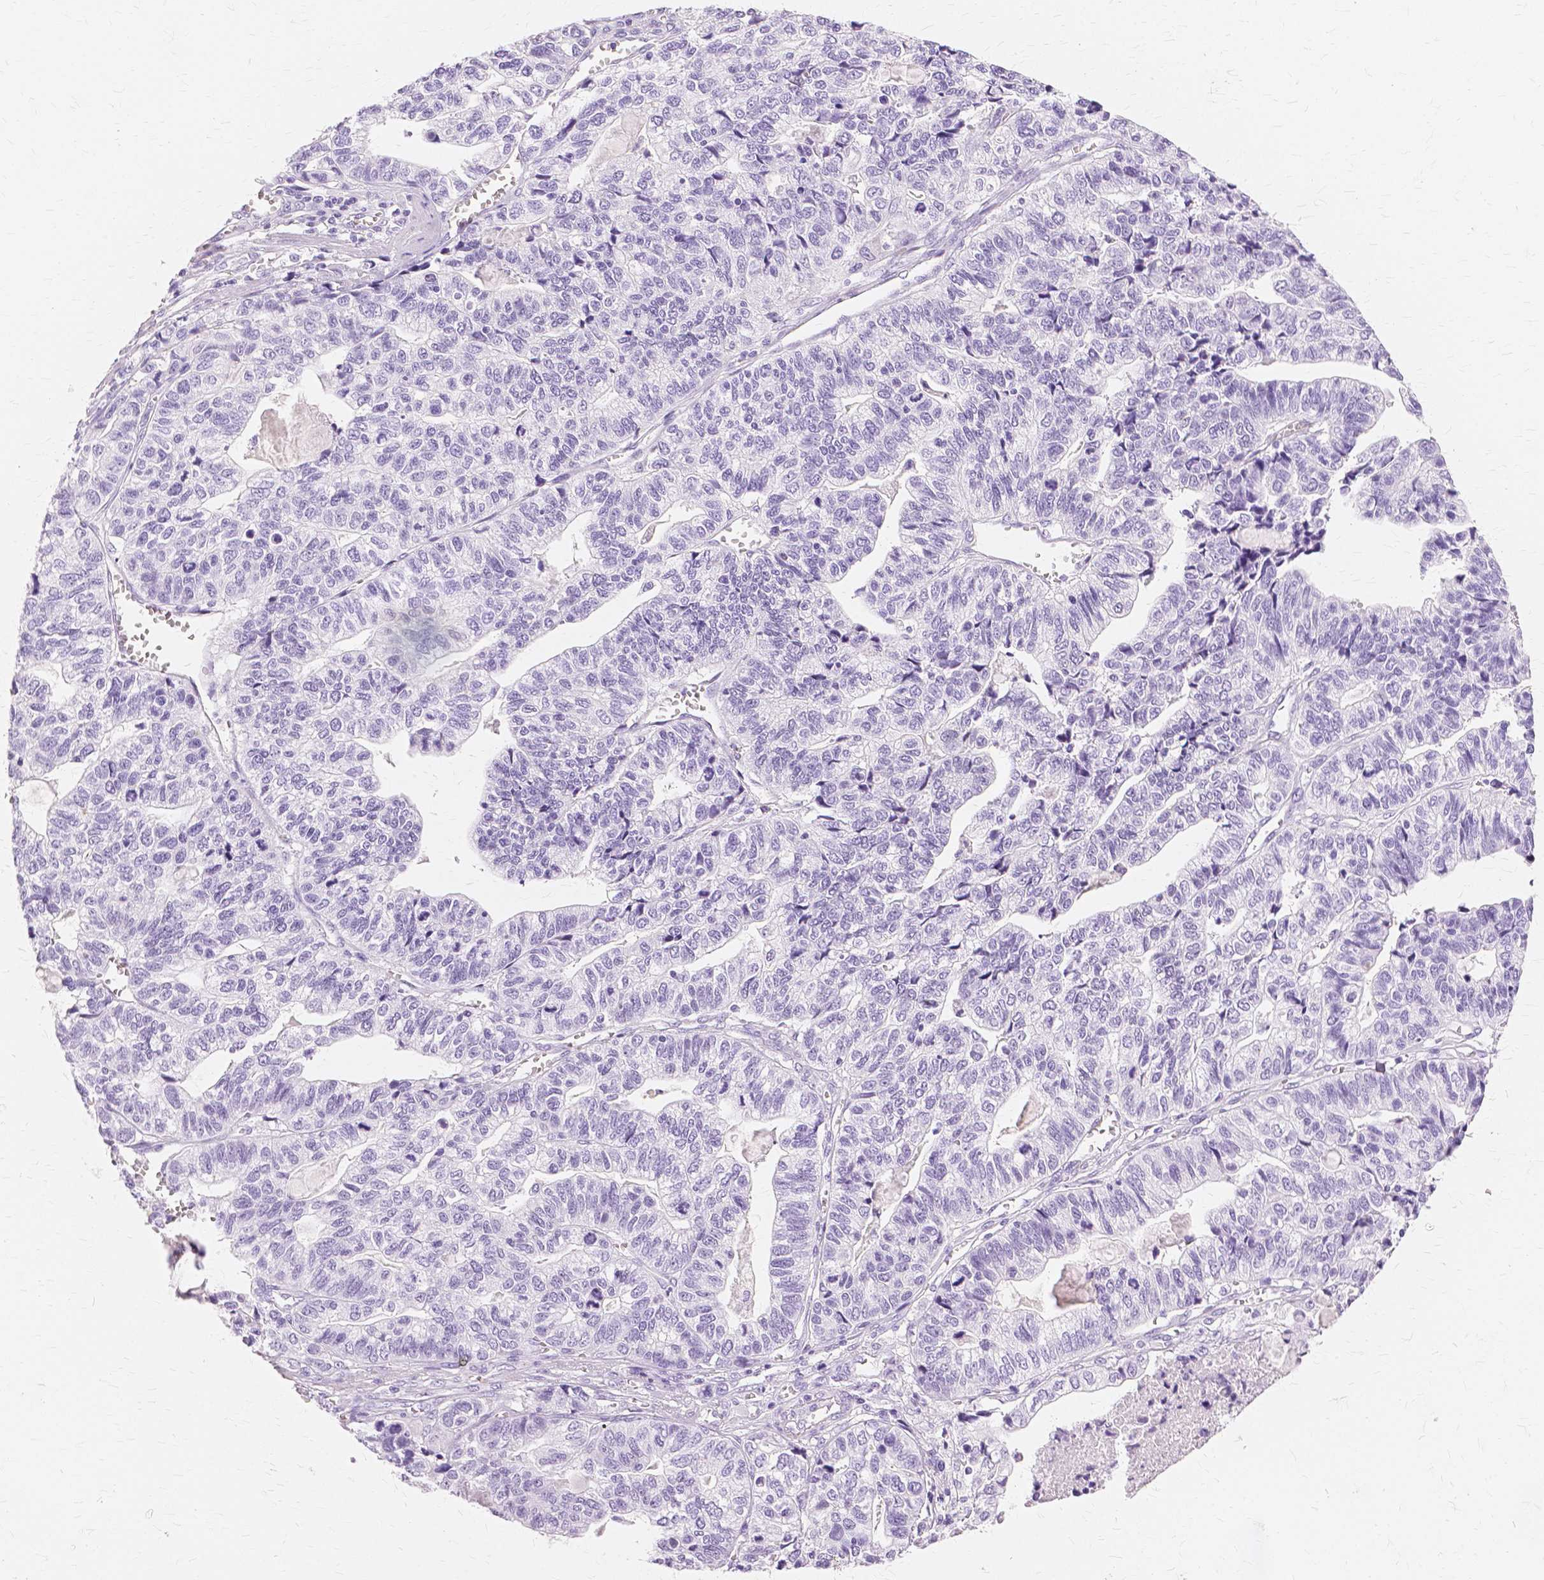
{"staining": {"intensity": "negative", "quantity": "none", "location": "none"}, "tissue": "stomach cancer", "cell_type": "Tumor cells", "image_type": "cancer", "snomed": [{"axis": "morphology", "description": "Adenocarcinoma, NOS"}, {"axis": "topography", "description": "Stomach, upper"}], "caption": "High power microscopy image of an IHC histopathology image of stomach cancer (adenocarcinoma), revealing no significant staining in tumor cells. Brightfield microscopy of immunohistochemistry (IHC) stained with DAB (3,3'-diaminobenzidine) (brown) and hematoxylin (blue), captured at high magnification.", "gene": "TGM1", "patient": {"sex": "female", "age": 67}}